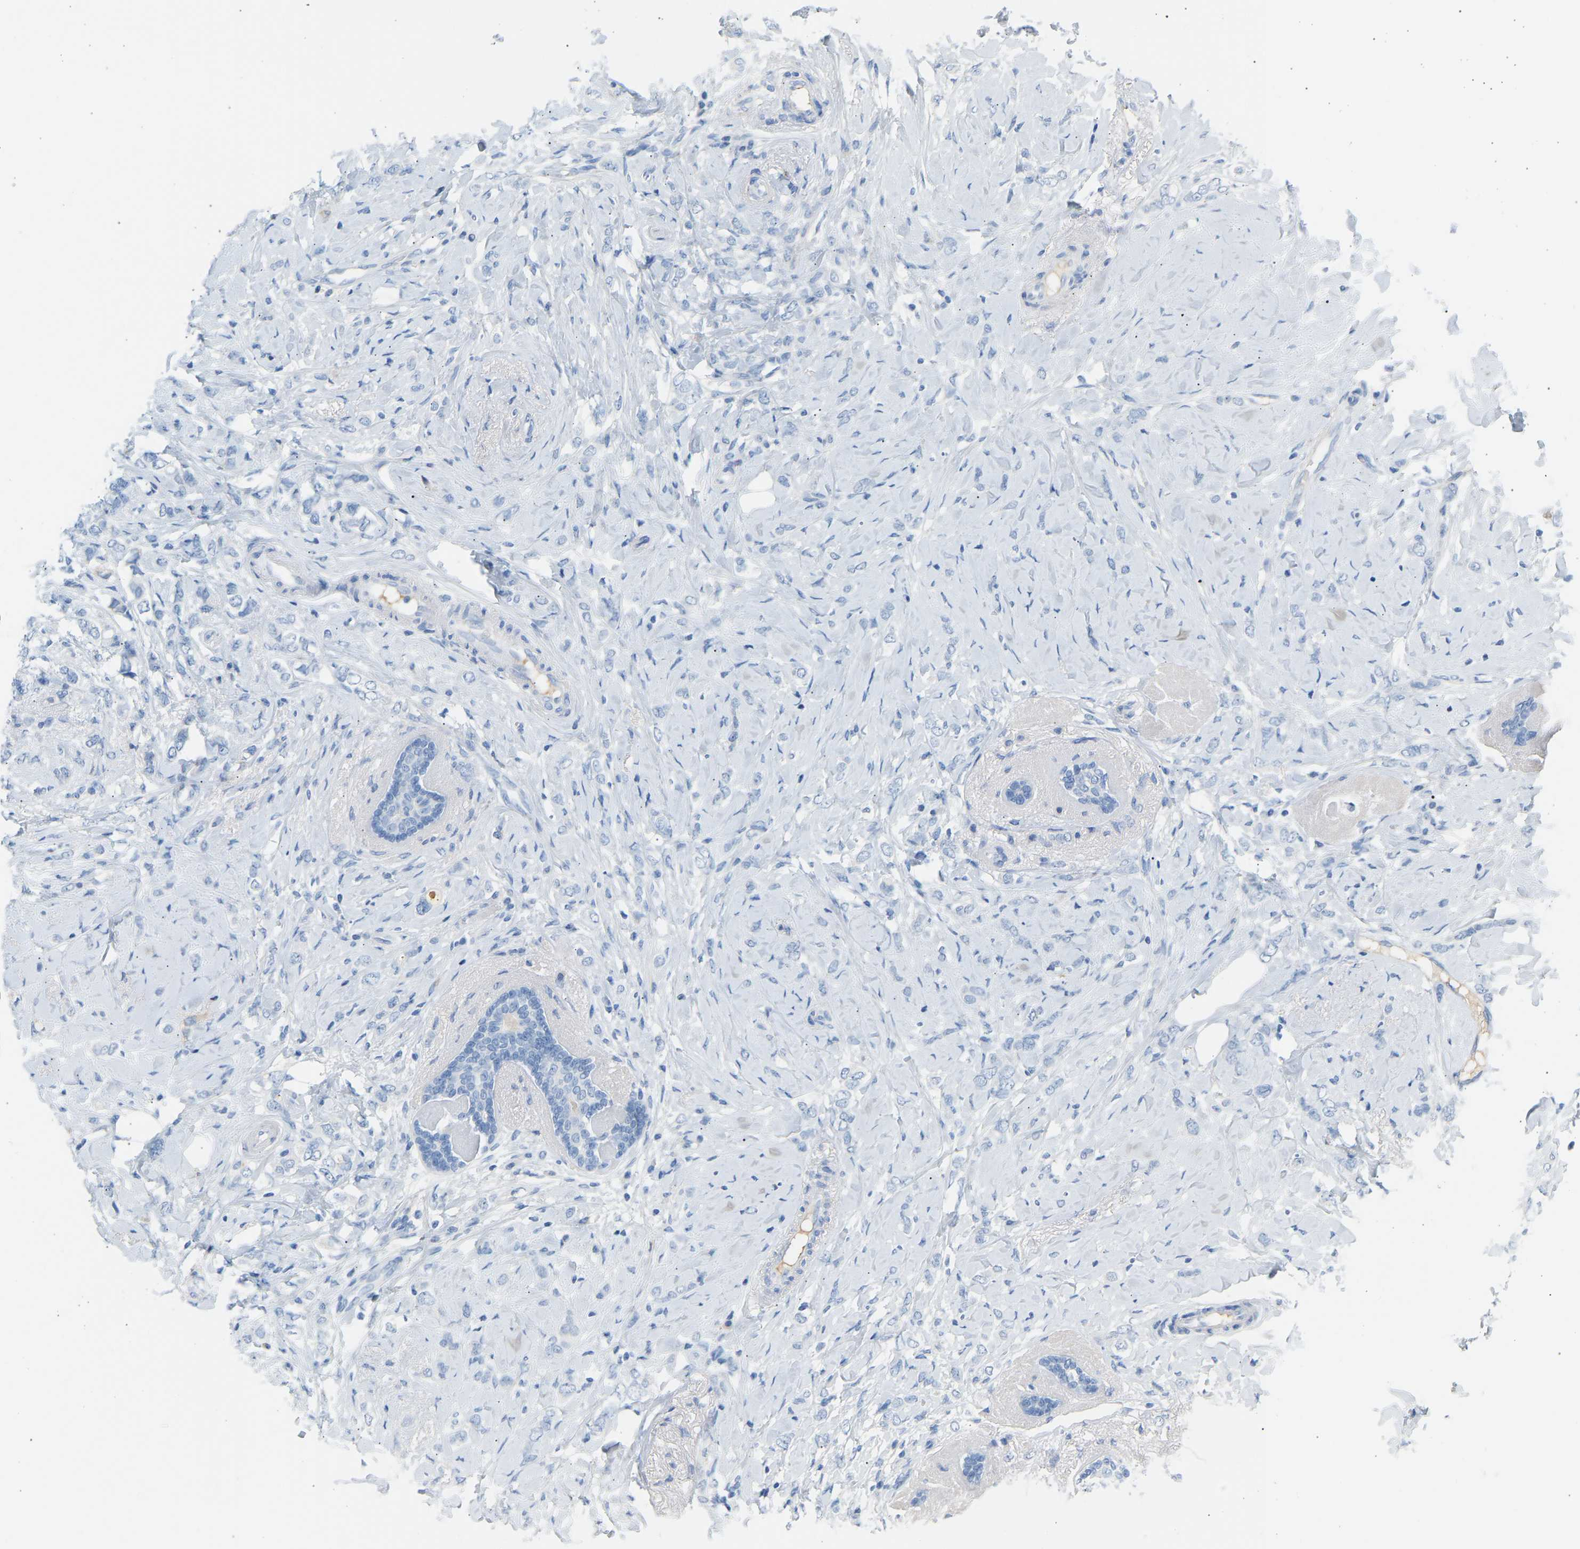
{"staining": {"intensity": "negative", "quantity": "none", "location": "none"}, "tissue": "breast cancer", "cell_type": "Tumor cells", "image_type": "cancer", "snomed": [{"axis": "morphology", "description": "Normal tissue, NOS"}, {"axis": "morphology", "description": "Lobular carcinoma"}, {"axis": "topography", "description": "Breast"}], "caption": "This is an IHC micrograph of breast lobular carcinoma. There is no expression in tumor cells.", "gene": "GNAS", "patient": {"sex": "female", "age": 47}}